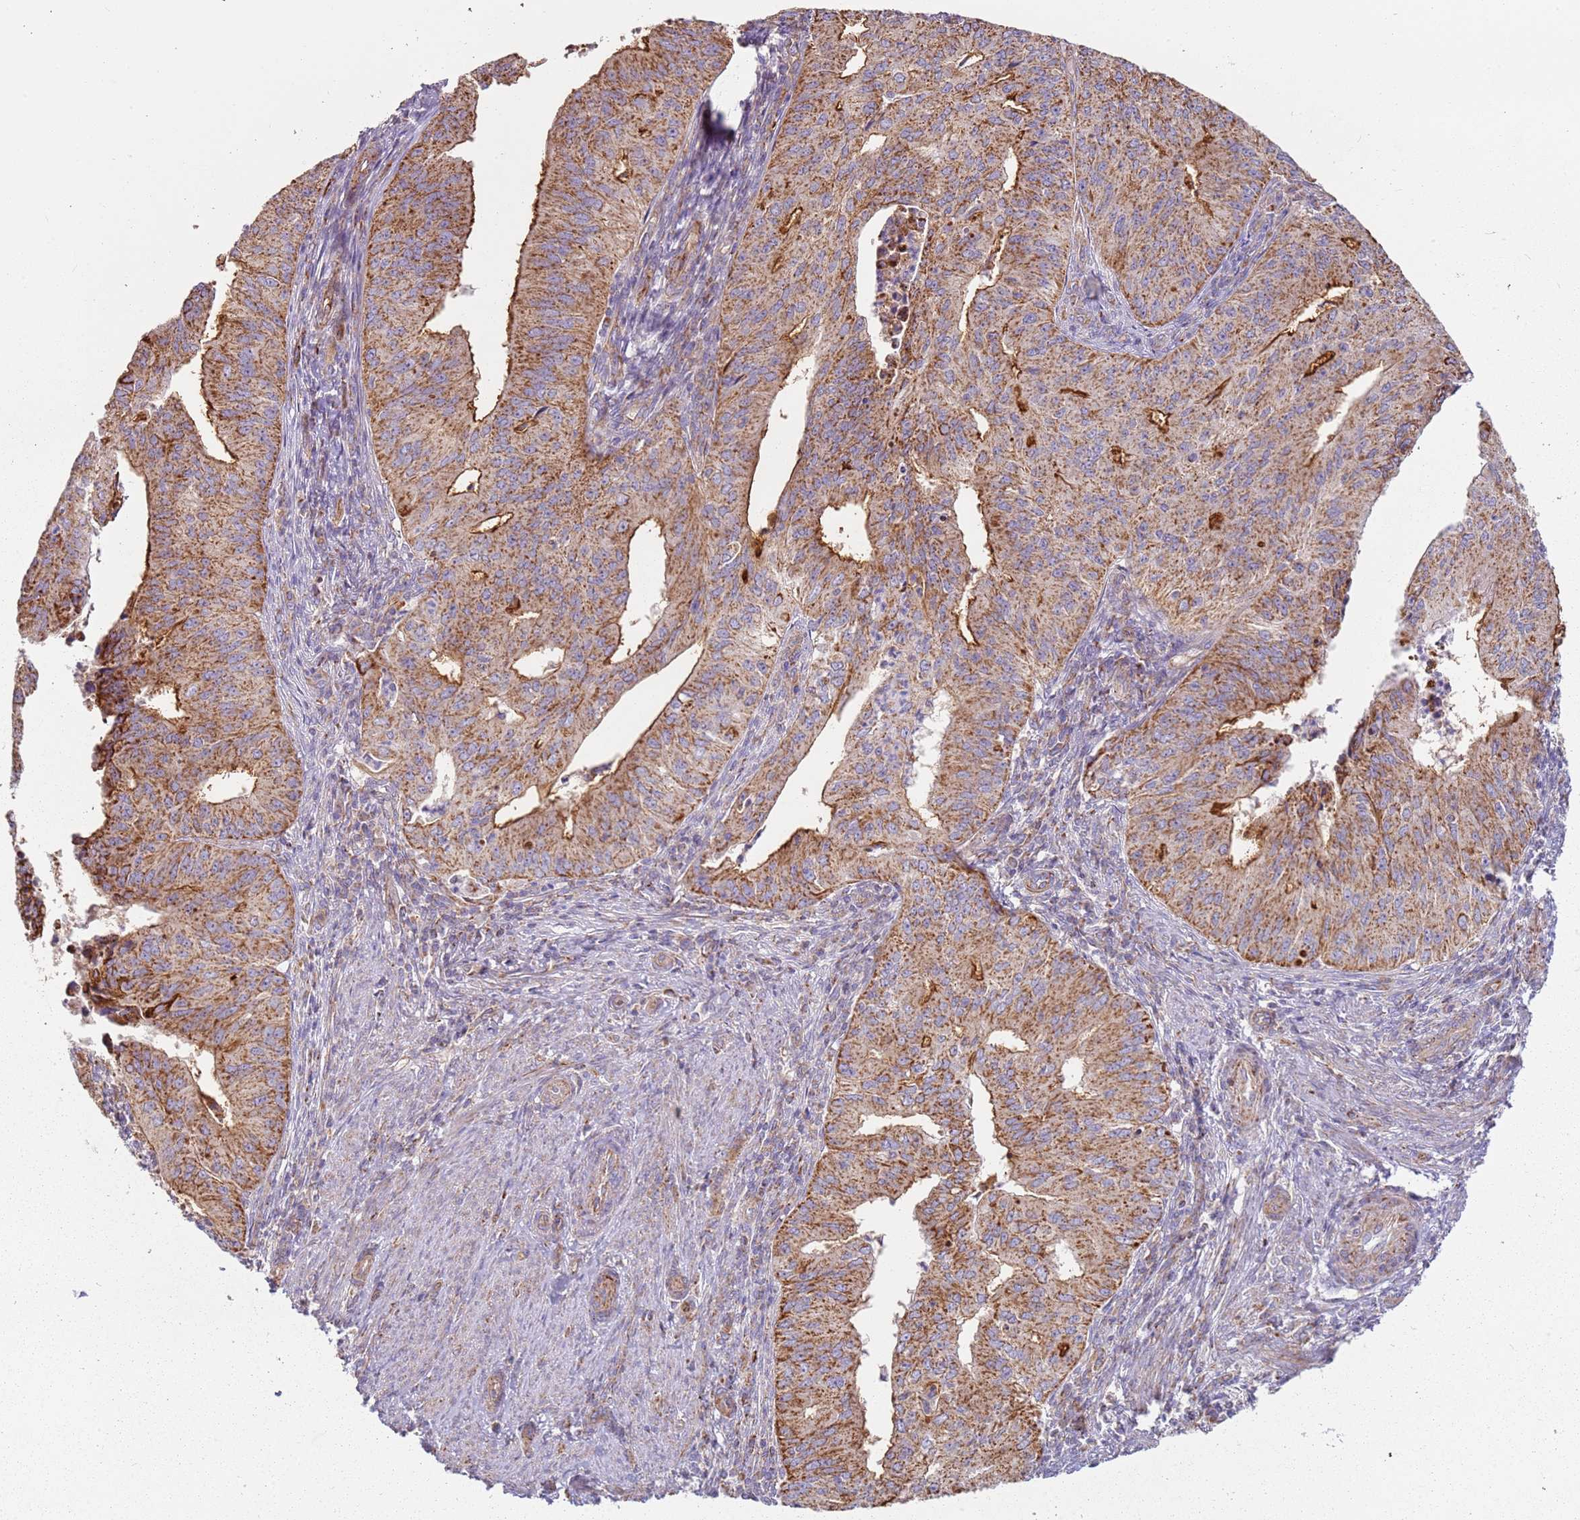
{"staining": {"intensity": "moderate", "quantity": "25%-75%", "location": "cytoplasmic/membranous"}, "tissue": "endometrial cancer", "cell_type": "Tumor cells", "image_type": "cancer", "snomed": [{"axis": "morphology", "description": "Adenocarcinoma, NOS"}, {"axis": "topography", "description": "Endometrium"}], "caption": "IHC (DAB (3,3'-diaminobenzidine)) staining of endometrial cancer exhibits moderate cytoplasmic/membranous protein expression in approximately 25%-75% of tumor cells. (Stains: DAB (3,3'-diaminobenzidine) in brown, nuclei in blue, Microscopy: brightfield microscopy at high magnification).", "gene": "ALS2", "patient": {"sex": "female", "age": 50}}